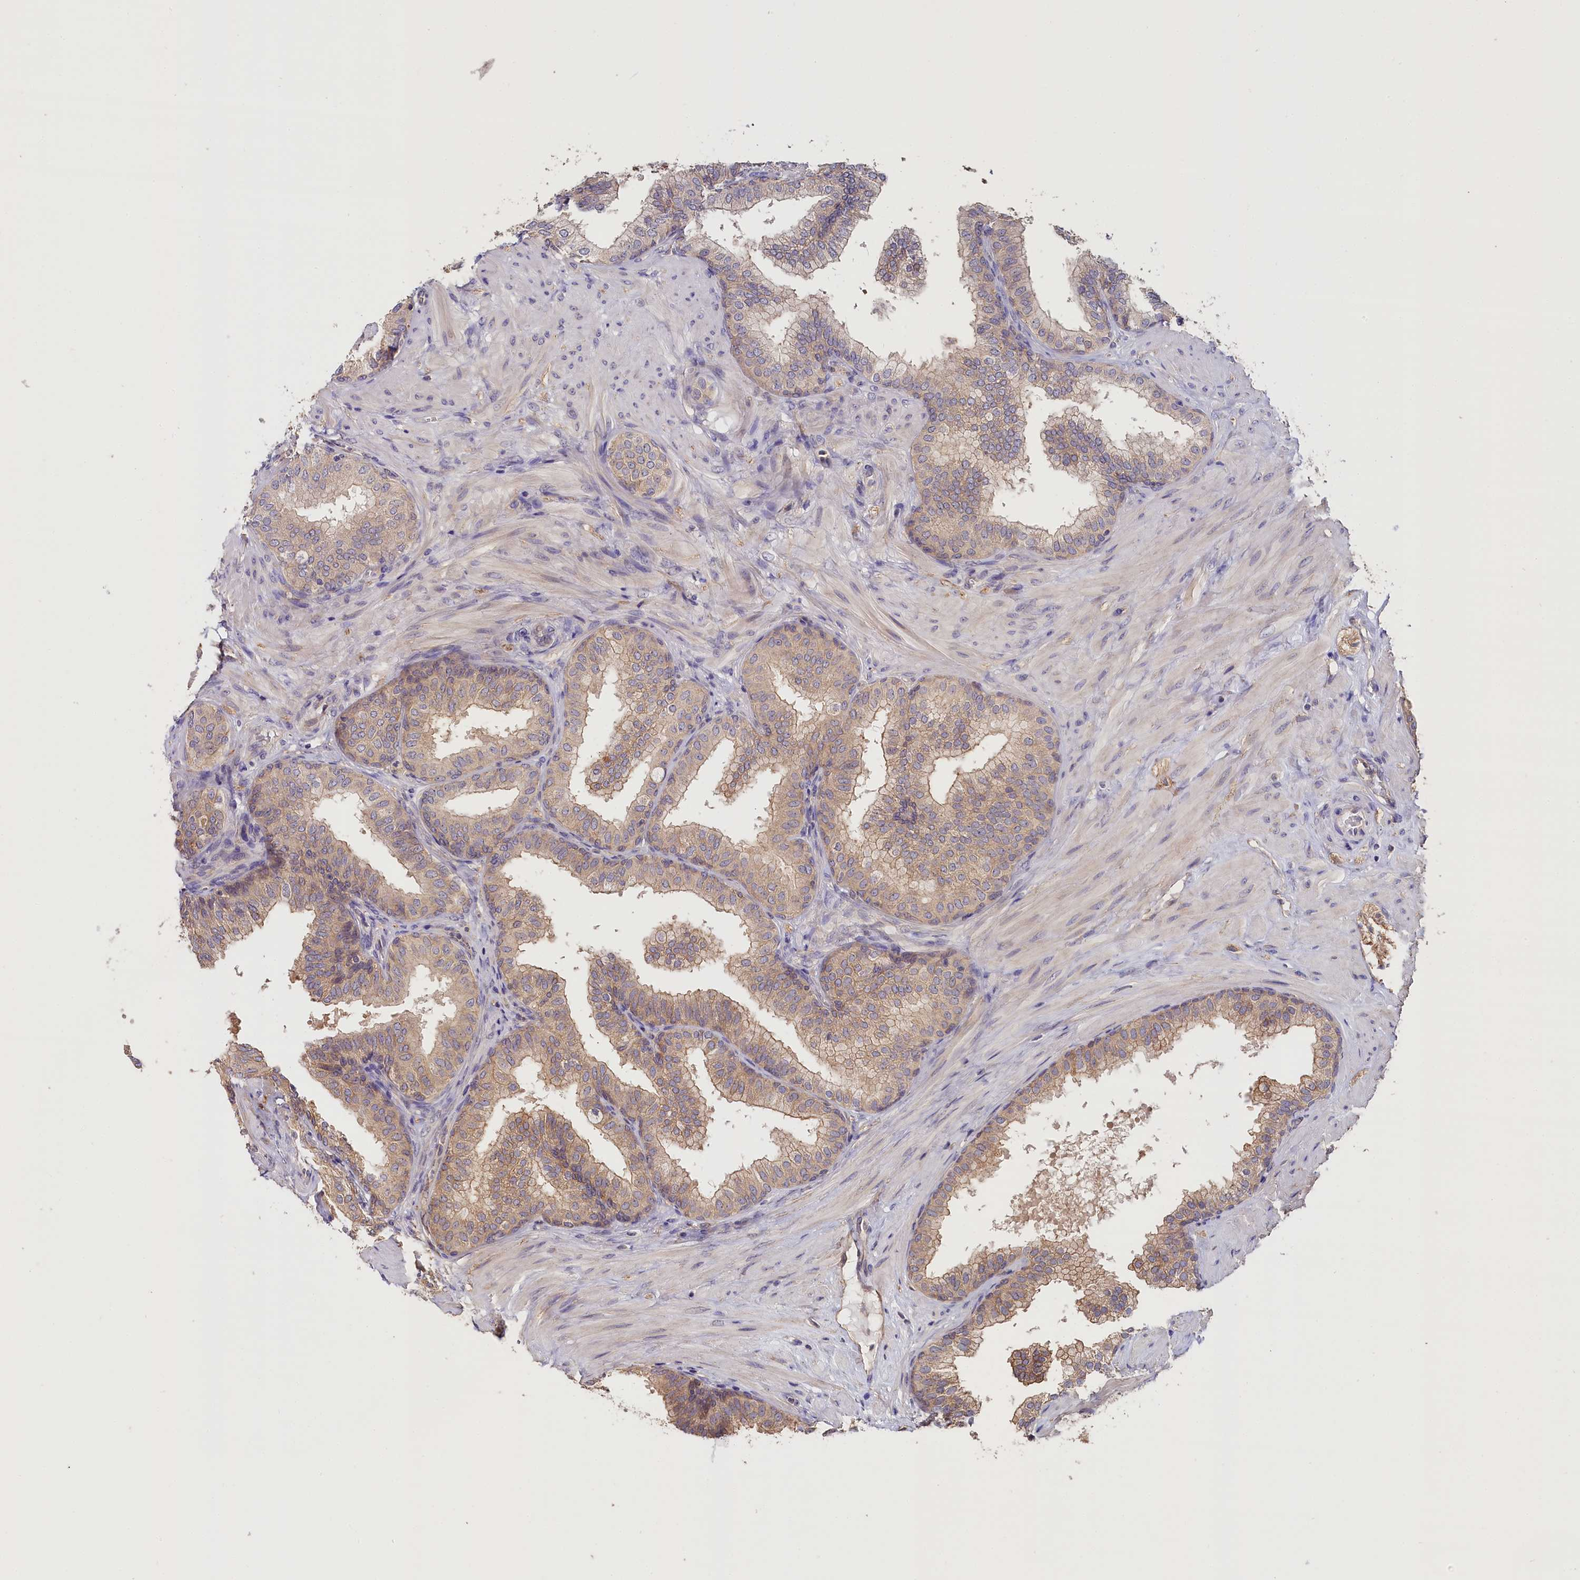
{"staining": {"intensity": "moderate", "quantity": "25%-75%", "location": "cytoplasmic/membranous"}, "tissue": "prostate", "cell_type": "Glandular cells", "image_type": "normal", "snomed": [{"axis": "morphology", "description": "Normal tissue, NOS"}, {"axis": "topography", "description": "Prostate"}], "caption": "Immunohistochemistry of normal human prostate displays medium levels of moderate cytoplasmic/membranous positivity in about 25%-75% of glandular cells. Using DAB (brown) and hematoxylin (blue) stains, captured at high magnification using brightfield microscopy.", "gene": "KATNB1", "patient": {"sex": "male", "age": 60}}